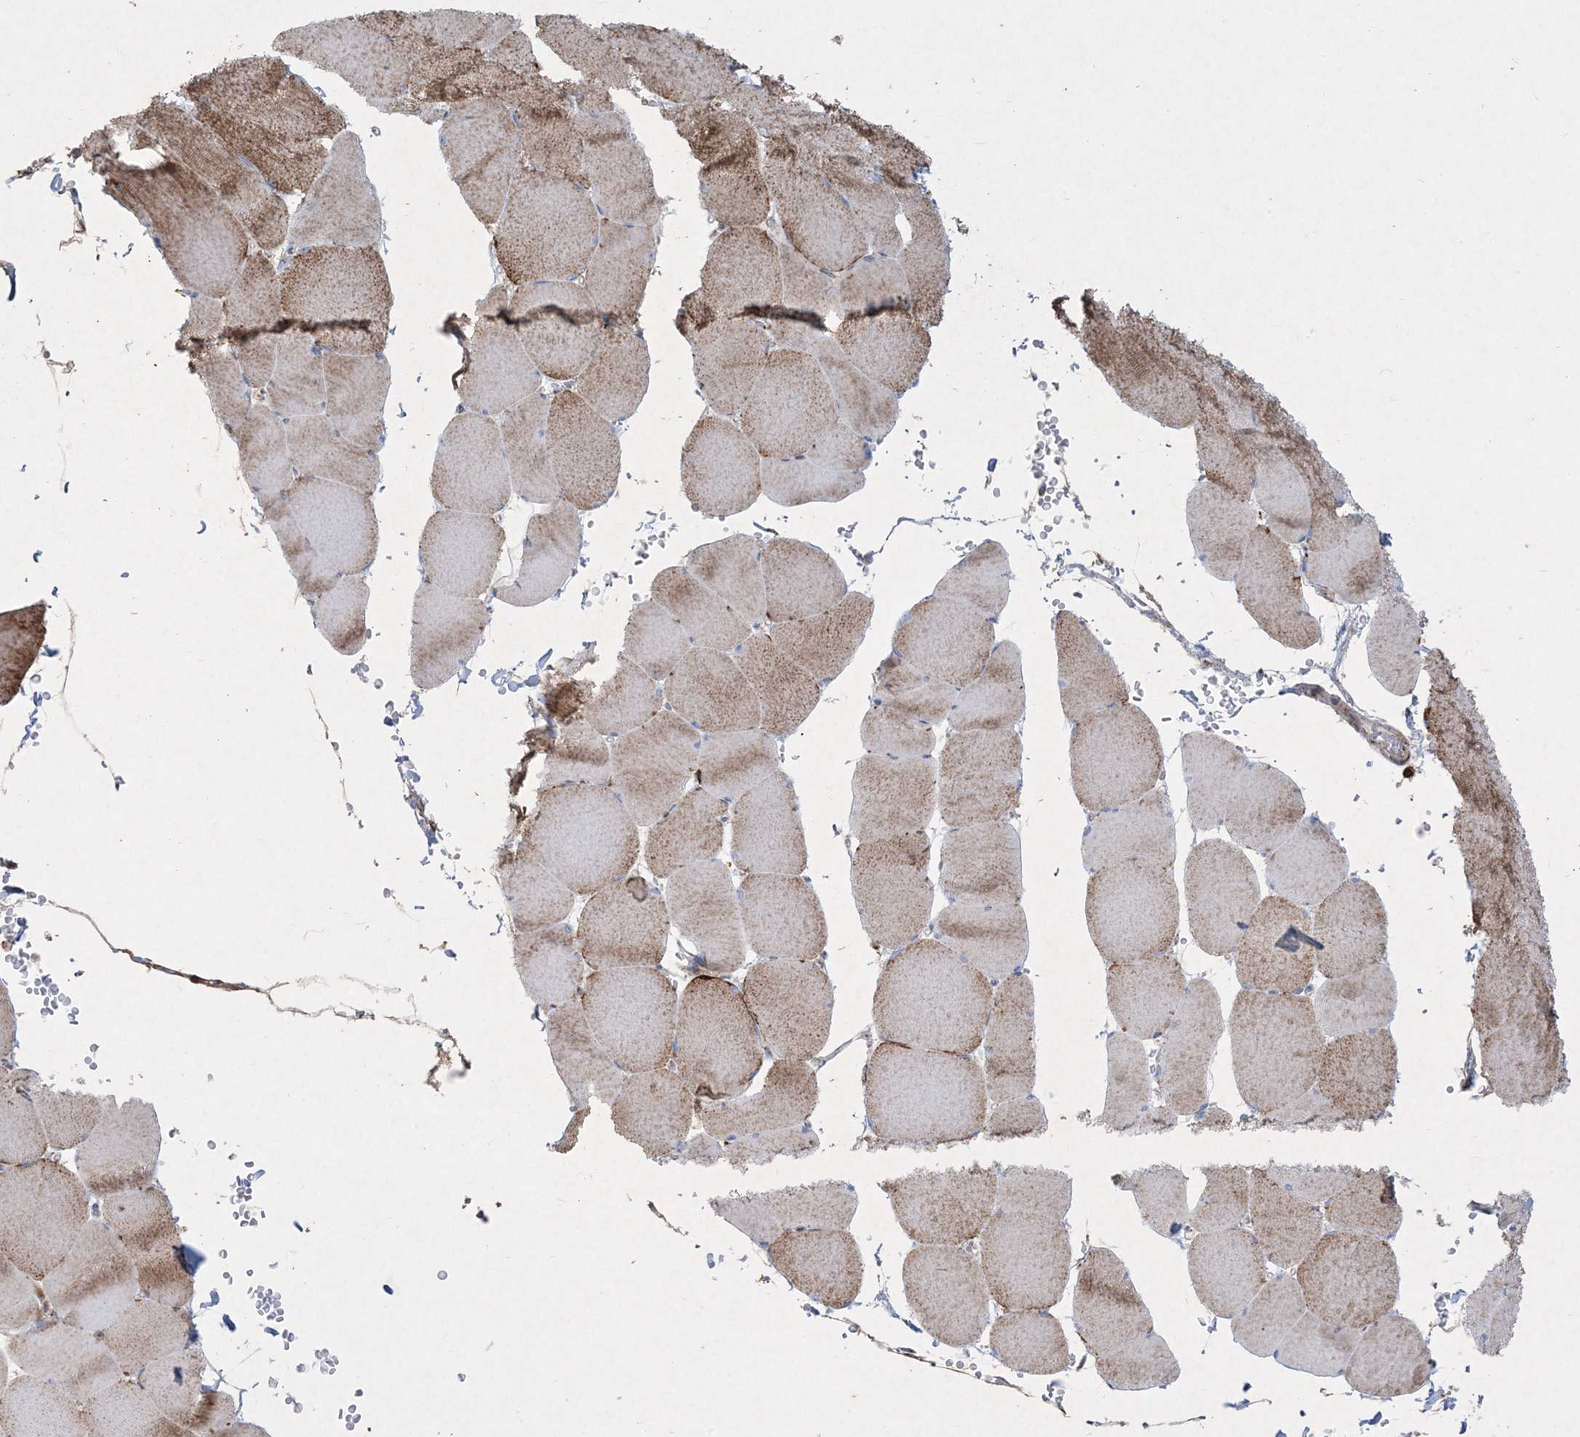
{"staining": {"intensity": "moderate", "quantity": ">75%", "location": "cytoplasmic/membranous"}, "tissue": "skeletal muscle", "cell_type": "Myocytes", "image_type": "normal", "snomed": [{"axis": "morphology", "description": "Normal tissue, NOS"}, {"axis": "topography", "description": "Skeletal muscle"}, {"axis": "topography", "description": "Head-Neck"}], "caption": "Immunohistochemistry staining of normal skeletal muscle, which shows medium levels of moderate cytoplasmic/membranous expression in about >75% of myocytes indicating moderate cytoplasmic/membranous protein positivity. The staining was performed using DAB (brown) for protein detection and nuclei were counterstained in hematoxylin (blue).", "gene": "BEND4", "patient": {"sex": "male", "age": 66}}